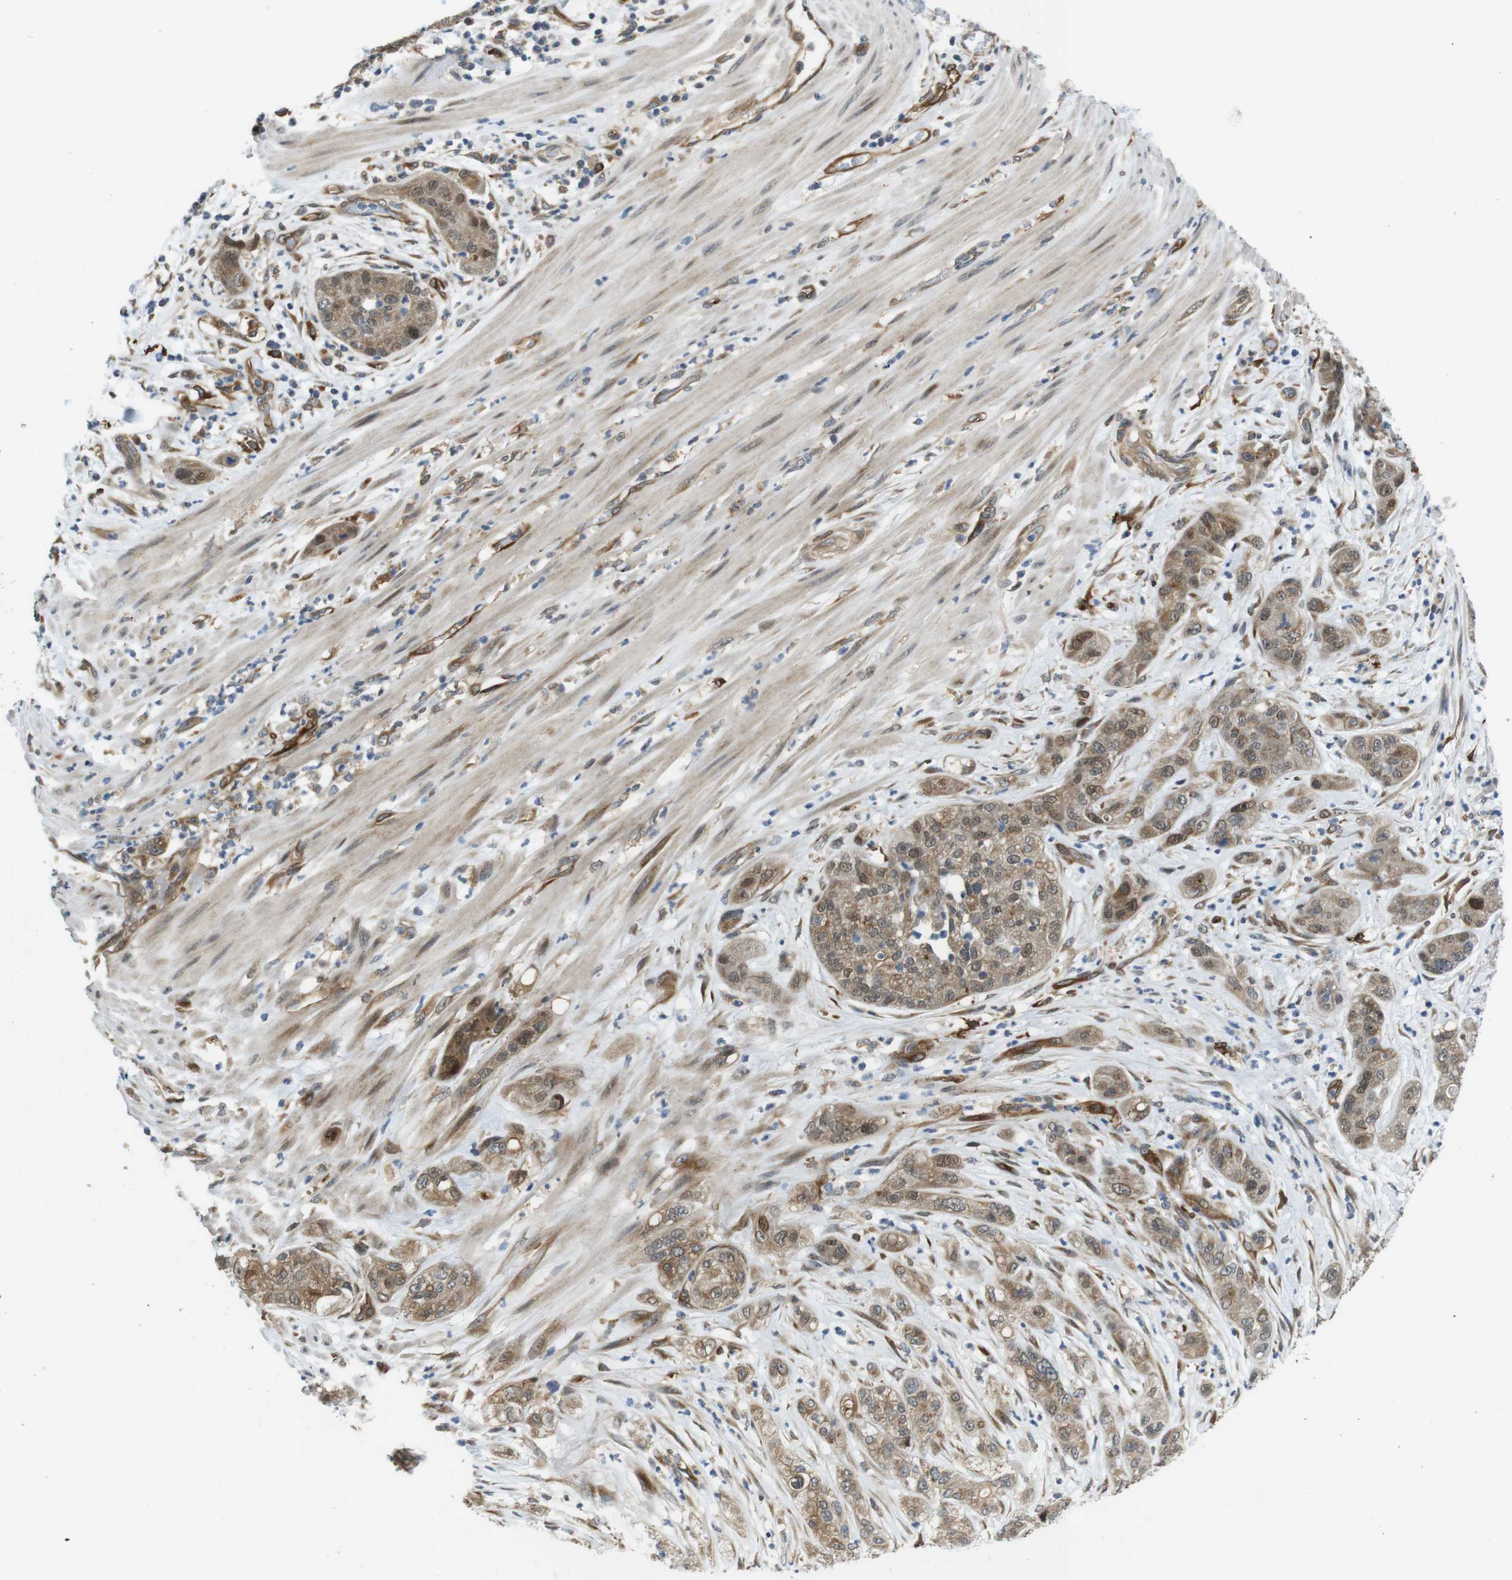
{"staining": {"intensity": "moderate", "quantity": ">75%", "location": "cytoplasmic/membranous,nuclear"}, "tissue": "pancreatic cancer", "cell_type": "Tumor cells", "image_type": "cancer", "snomed": [{"axis": "morphology", "description": "Adenocarcinoma, NOS"}, {"axis": "topography", "description": "Pancreas"}], "caption": "Immunohistochemistry (DAB (3,3'-diaminobenzidine)) staining of human adenocarcinoma (pancreatic) displays moderate cytoplasmic/membranous and nuclear protein expression in about >75% of tumor cells. (Stains: DAB in brown, nuclei in blue, Microscopy: brightfield microscopy at high magnification).", "gene": "PALD1", "patient": {"sex": "female", "age": 78}}